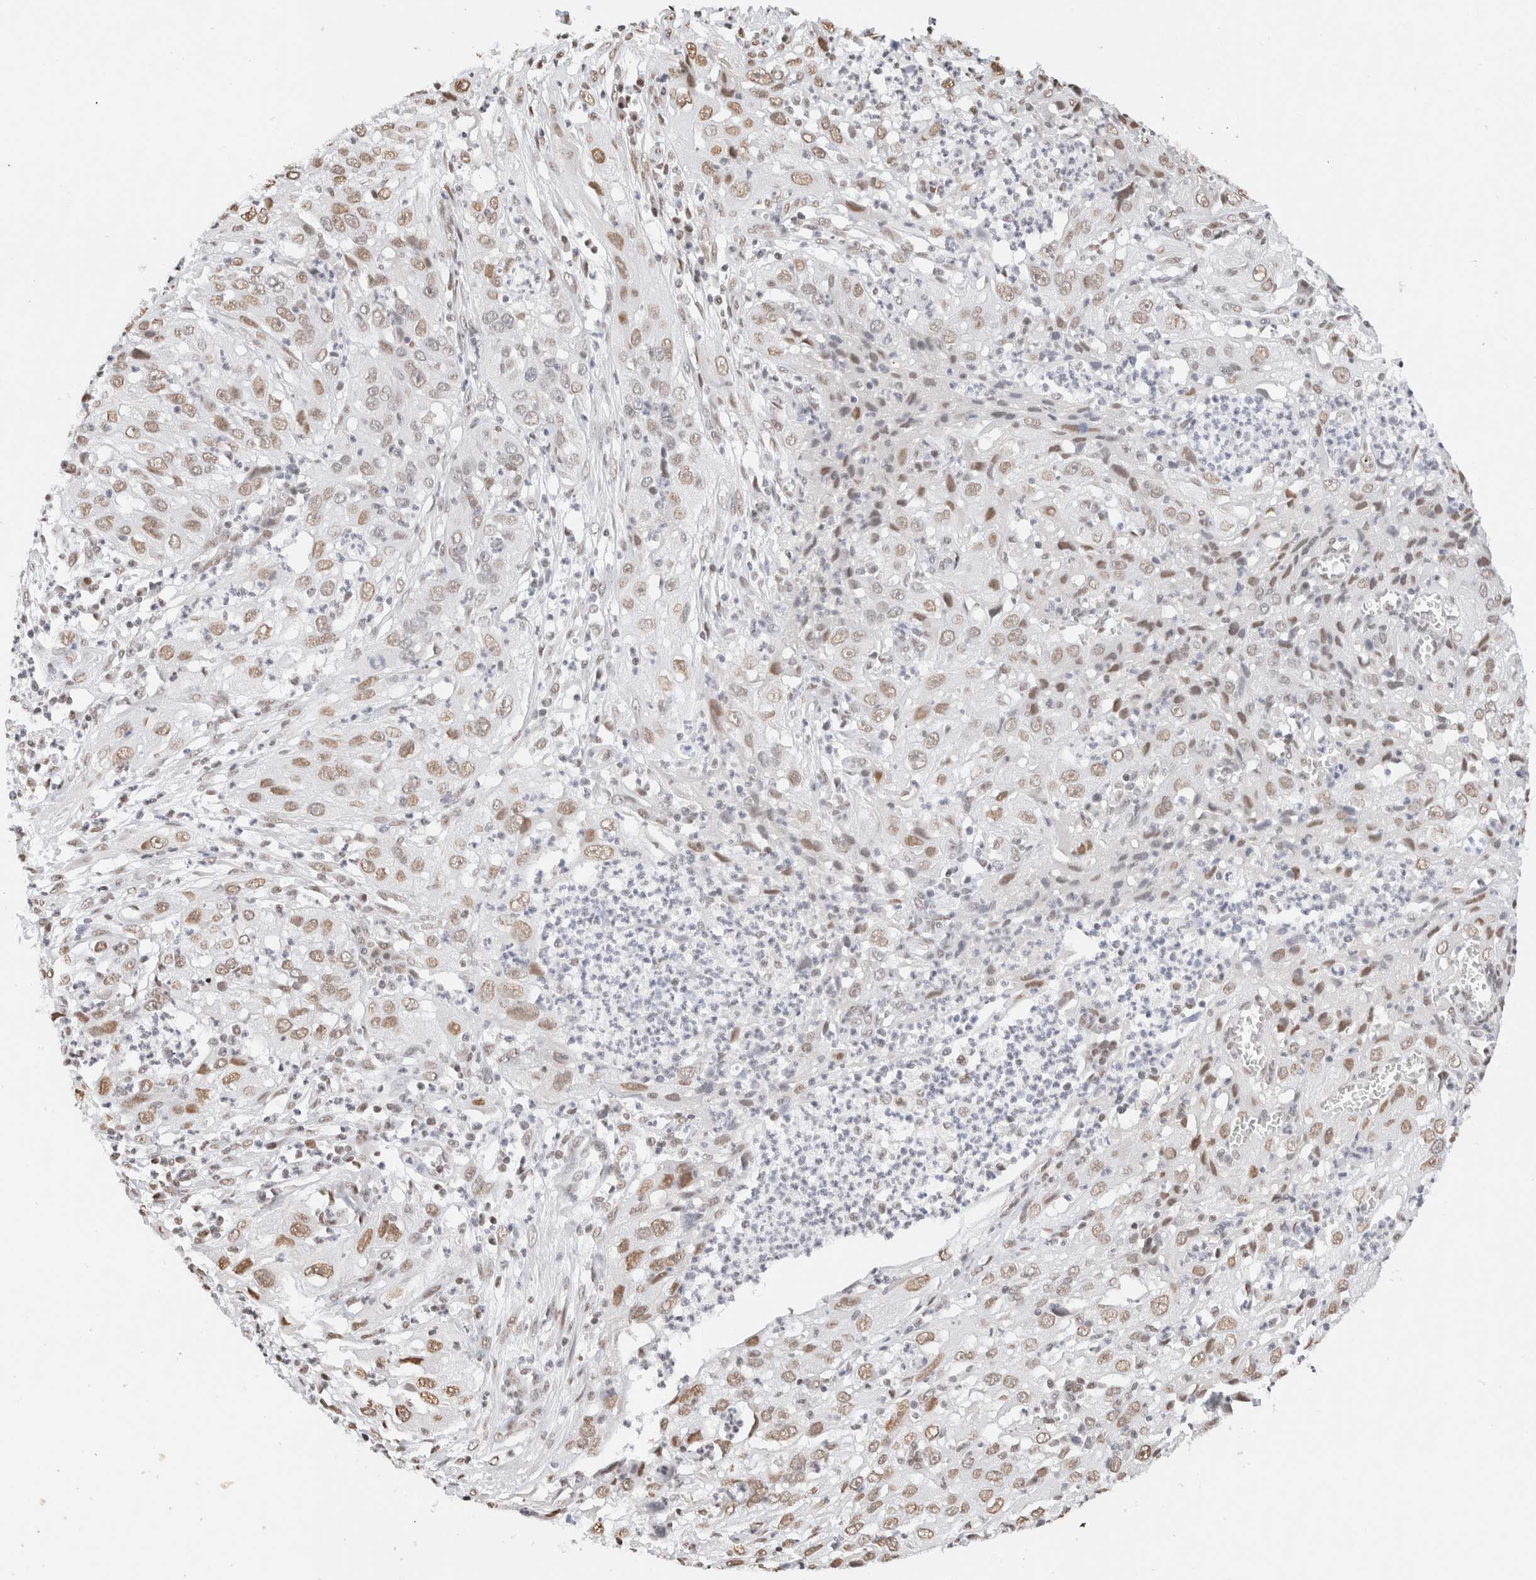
{"staining": {"intensity": "moderate", "quantity": ">75%", "location": "nuclear"}, "tissue": "cervical cancer", "cell_type": "Tumor cells", "image_type": "cancer", "snomed": [{"axis": "morphology", "description": "Squamous cell carcinoma, NOS"}, {"axis": "topography", "description": "Cervix"}], "caption": "A brown stain highlights moderate nuclear positivity of a protein in cervical cancer (squamous cell carcinoma) tumor cells. Nuclei are stained in blue.", "gene": "SUPT3H", "patient": {"sex": "female", "age": 32}}